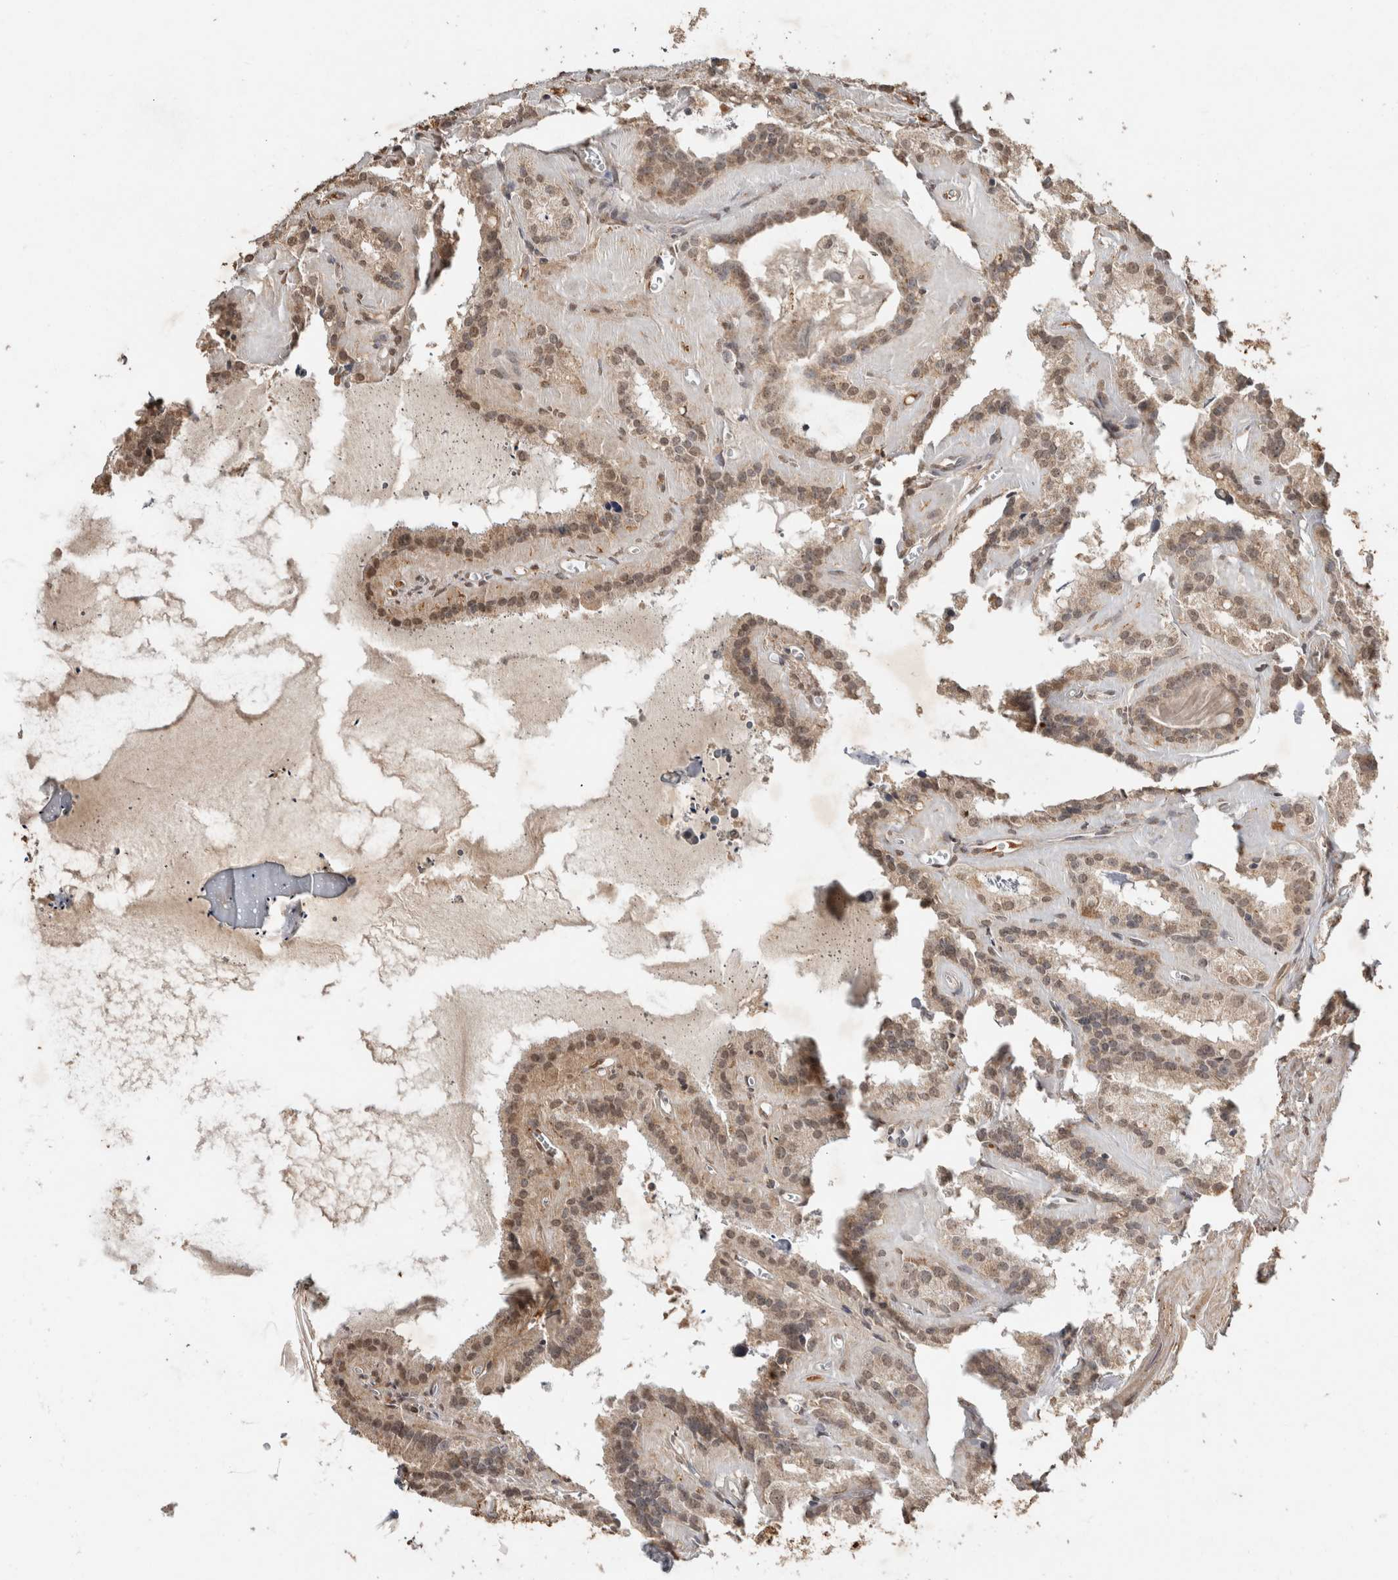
{"staining": {"intensity": "moderate", "quantity": ">75%", "location": "cytoplasmic/membranous,nuclear"}, "tissue": "seminal vesicle", "cell_type": "Glandular cells", "image_type": "normal", "snomed": [{"axis": "morphology", "description": "Normal tissue, NOS"}, {"axis": "topography", "description": "Prostate"}, {"axis": "topography", "description": "Seminal veicle"}], "caption": "DAB immunohistochemical staining of normal seminal vesicle demonstrates moderate cytoplasmic/membranous,nuclear protein staining in about >75% of glandular cells. Immunohistochemistry (ihc) stains the protein of interest in brown and the nuclei are stained blue.", "gene": "FAM3A", "patient": {"sex": "male", "age": 59}}